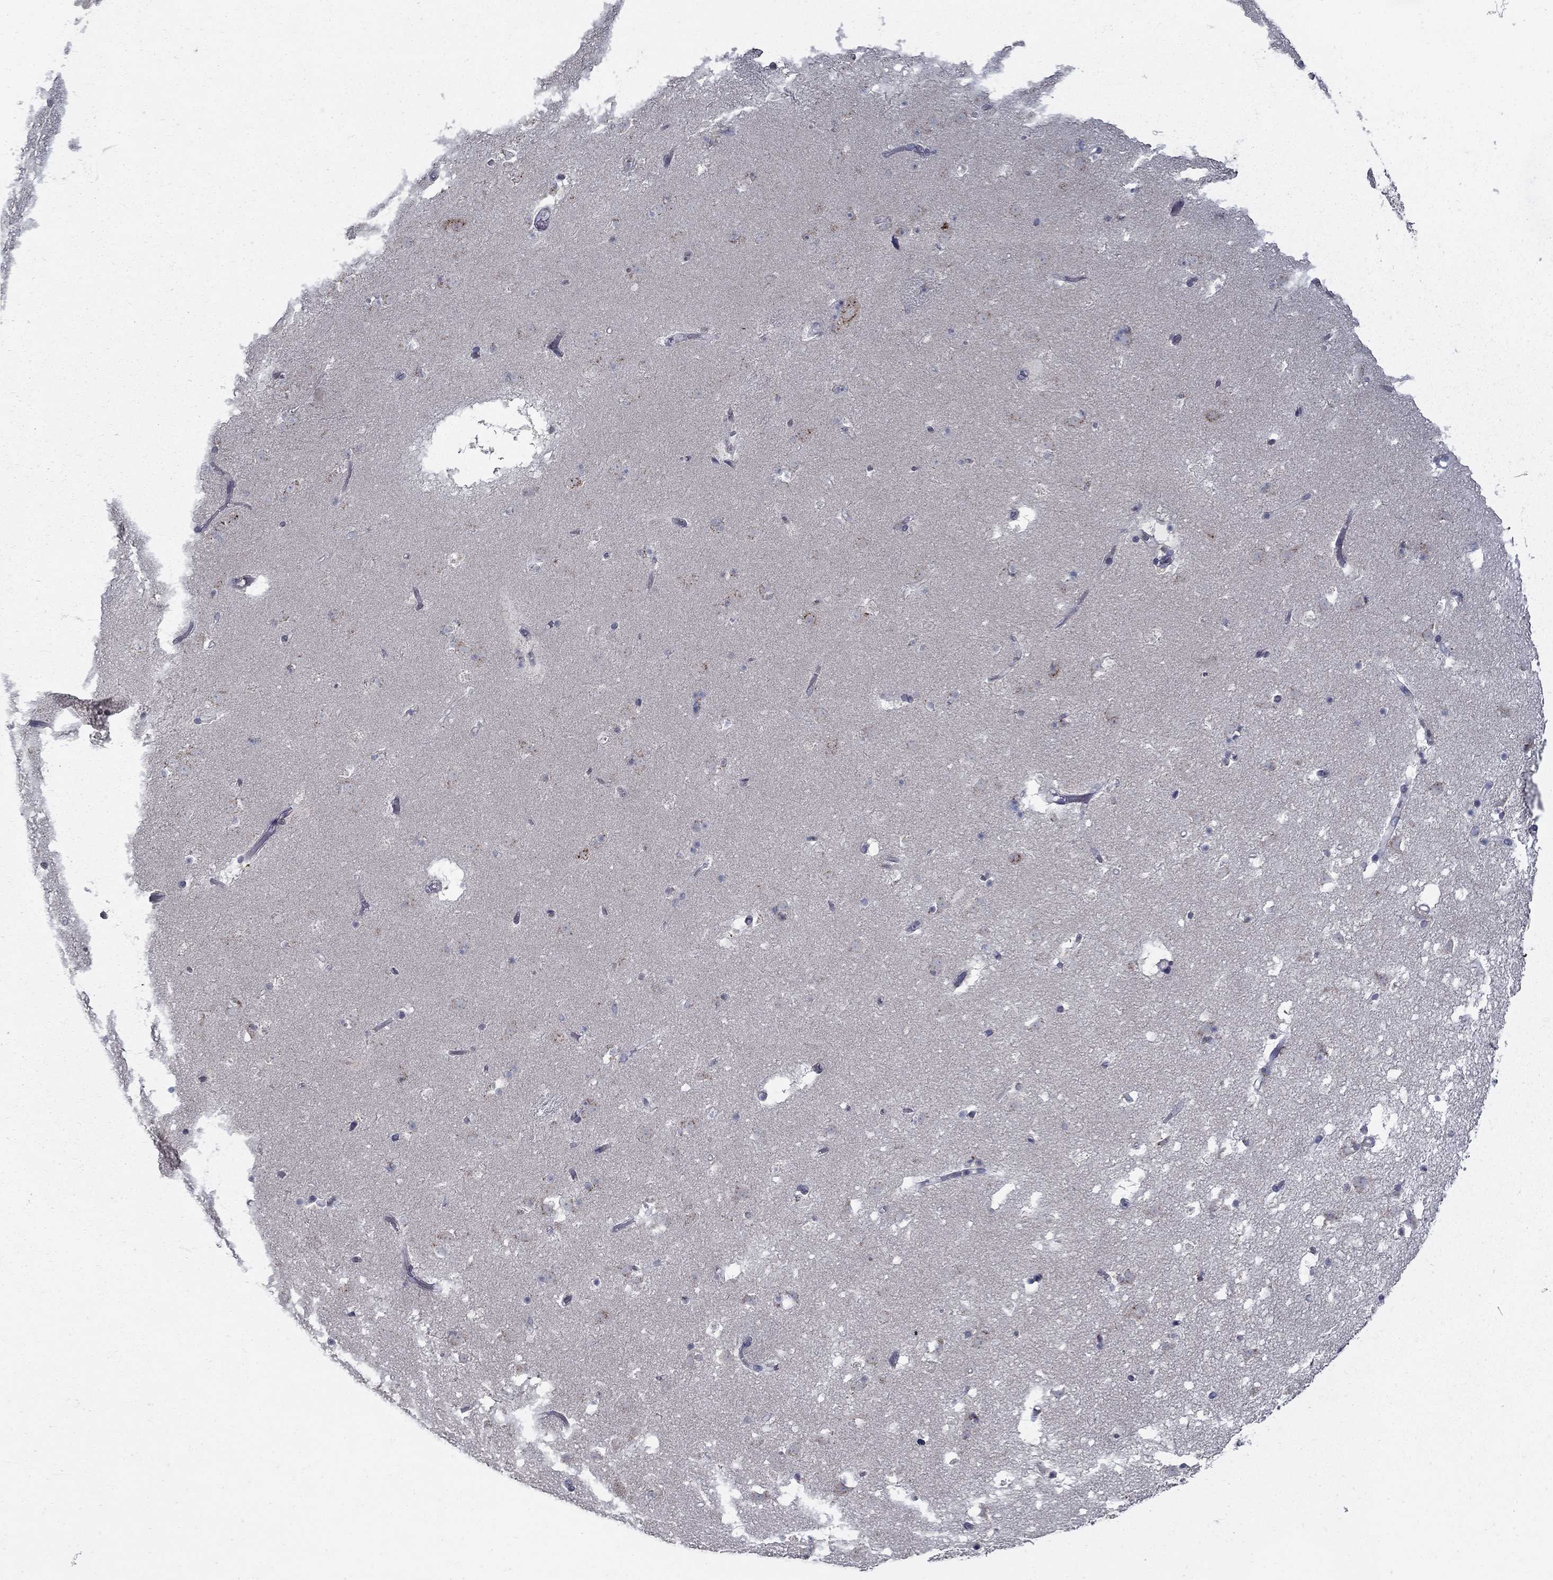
{"staining": {"intensity": "negative", "quantity": "none", "location": "none"}, "tissue": "caudate", "cell_type": "Glial cells", "image_type": "normal", "snomed": [{"axis": "morphology", "description": "Normal tissue, NOS"}, {"axis": "topography", "description": "Lateral ventricle wall"}], "caption": "DAB (3,3'-diaminobenzidine) immunohistochemical staining of normal caudate demonstrates no significant positivity in glial cells.", "gene": "KIAA0319L", "patient": {"sex": "female", "age": 42}}